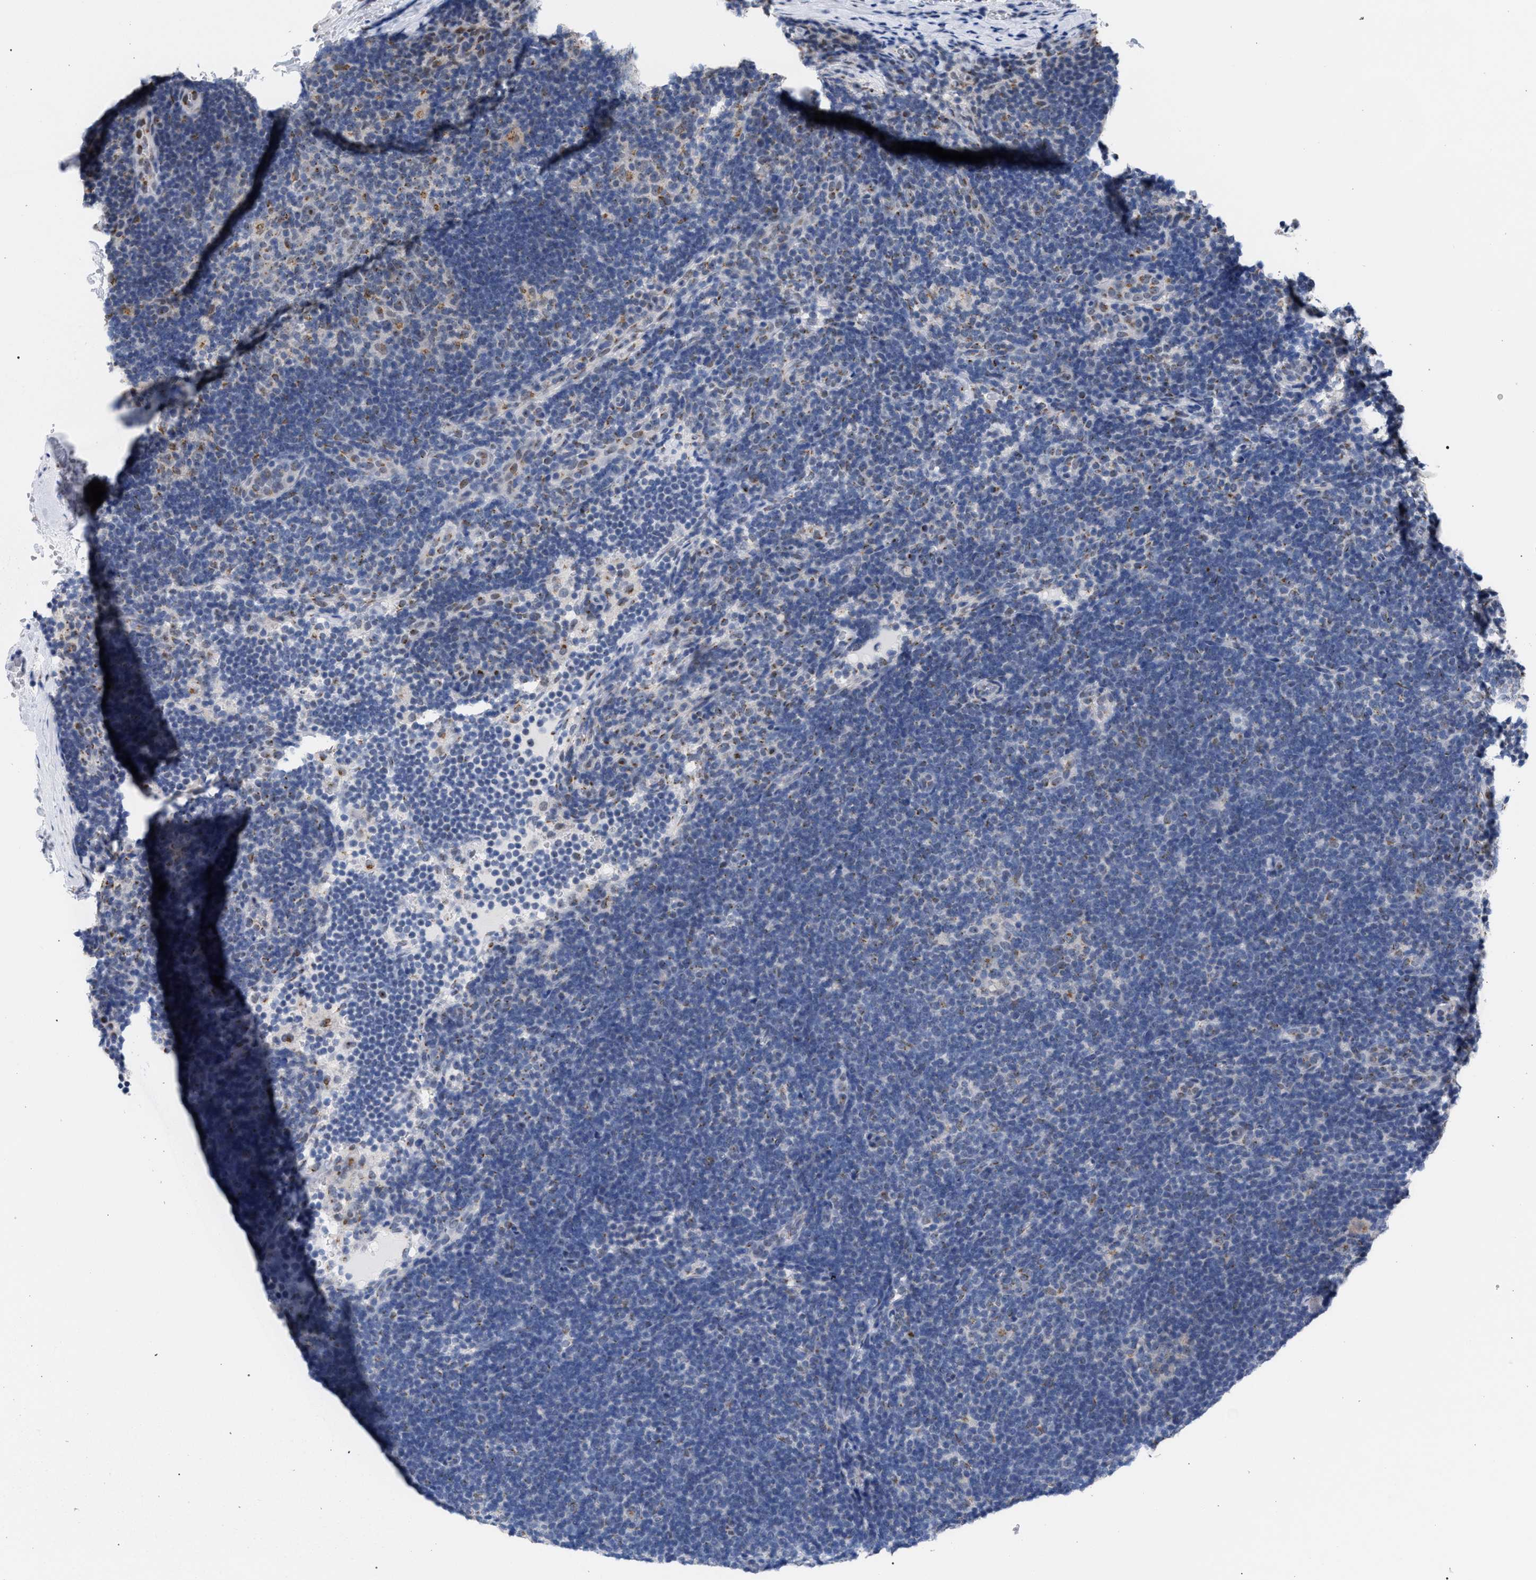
{"staining": {"intensity": "weak", "quantity": "25%-75%", "location": "cytoplasmic/membranous"}, "tissue": "lymphoma", "cell_type": "Tumor cells", "image_type": "cancer", "snomed": [{"axis": "morphology", "description": "Hodgkin's disease, NOS"}, {"axis": "topography", "description": "Lymph node"}], "caption": "IHC histopathology image of Hodgkin's disease stained for a protein (brown), which shows low levels of weak cytoplasmic/membranous expression in approximately 25%-75% of tumor cells.", "gene": "GOLGA2", "patient": {"sex": "female", "age": 57}}